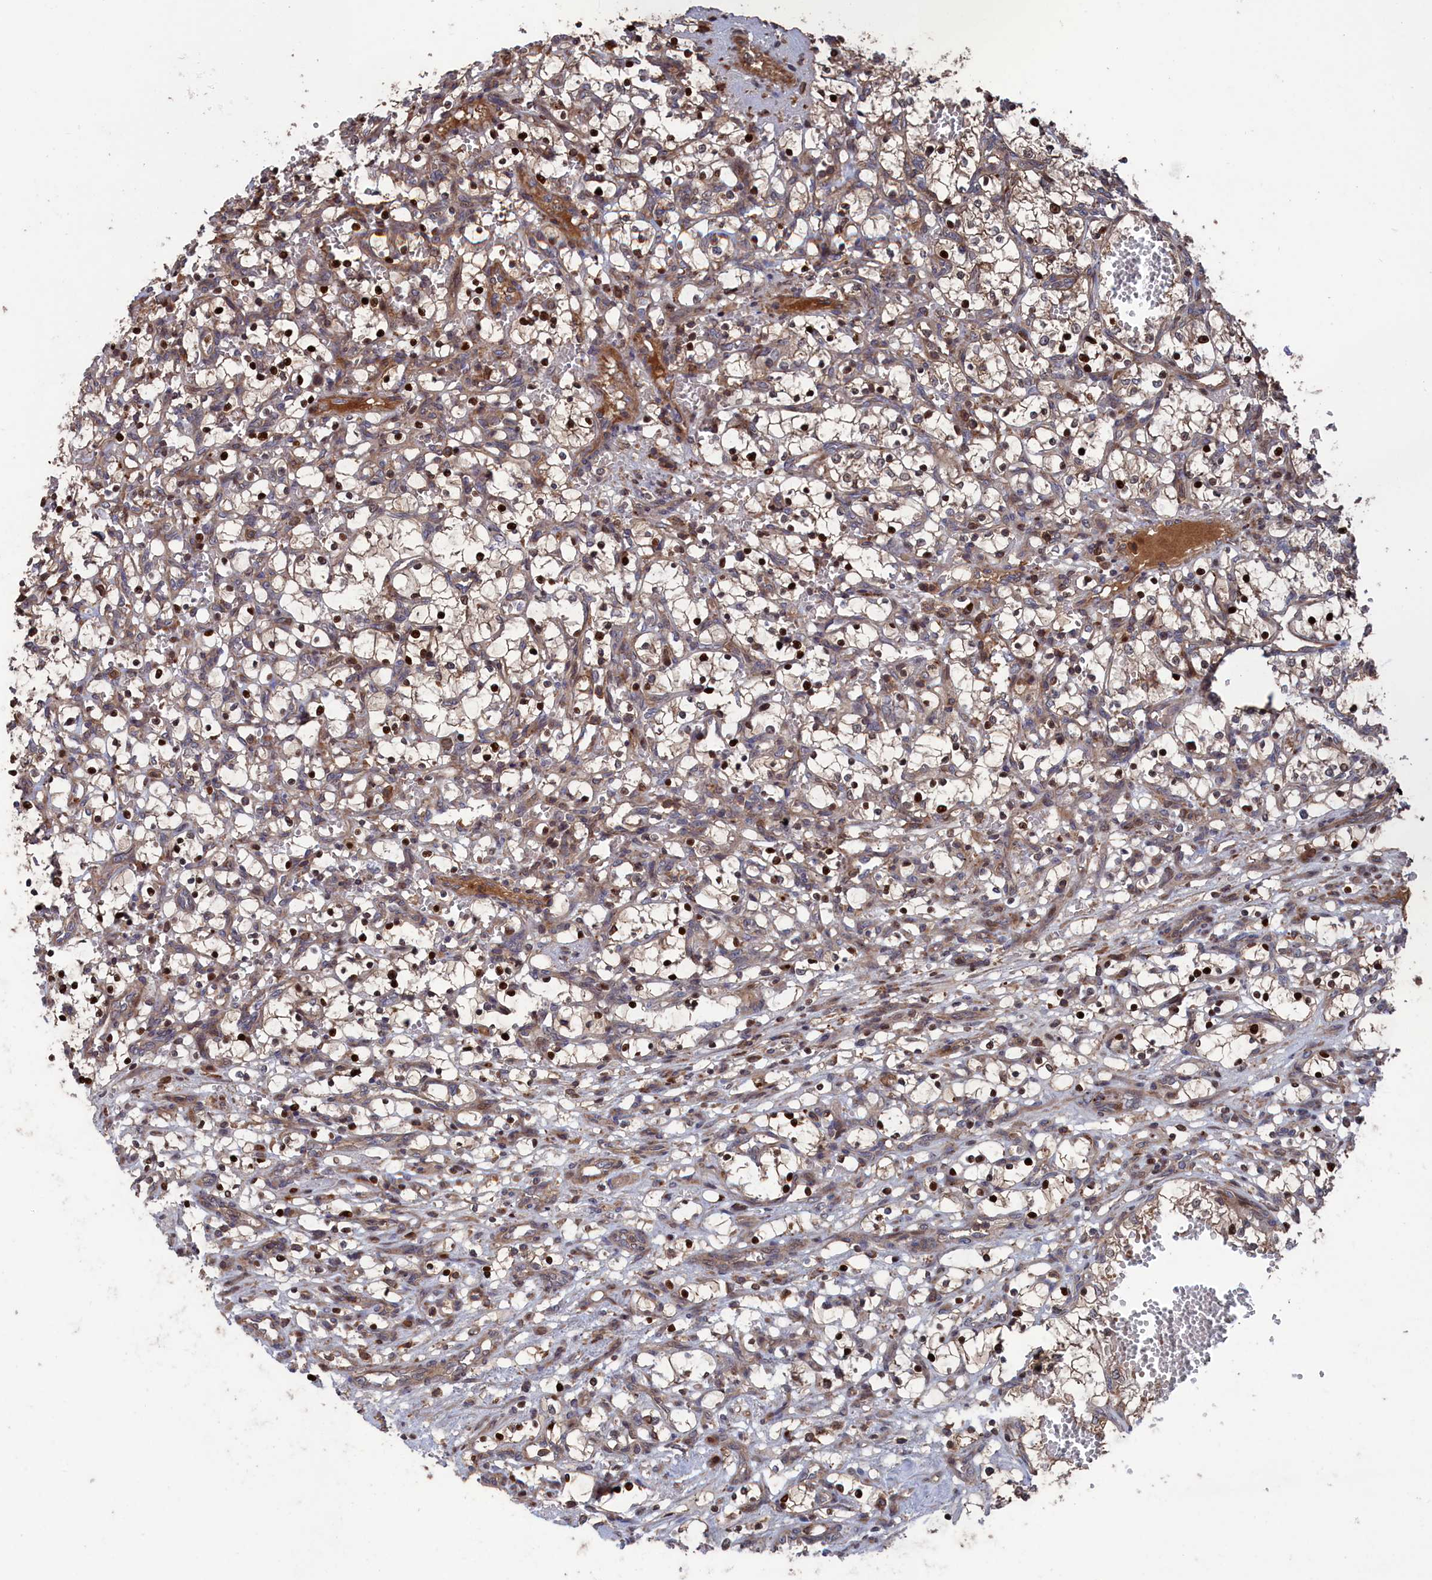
{"staining": {"intensity": "strong", "quantity": "25%-75%", "location": "cytoplasmic/membranous,nuclear"}, "tissue": "renal cancer", "cell_type": "Tumor cells", "image_type": "cancer", "snomed": [{"axis": "morphology", "description": "Adenocarcinoma, NOS"}, {"axis": "topography", "description": "Kidney"}], "caption": "Adenocarcinoma (renal) stained with immunohistochemistry shows strong cytoplasmic/membranous and nuclear staining in approximately 25%-75% of tumor cells.", "gene": "PLA2G15", "patient": {"sex": "female", "age": 69}}